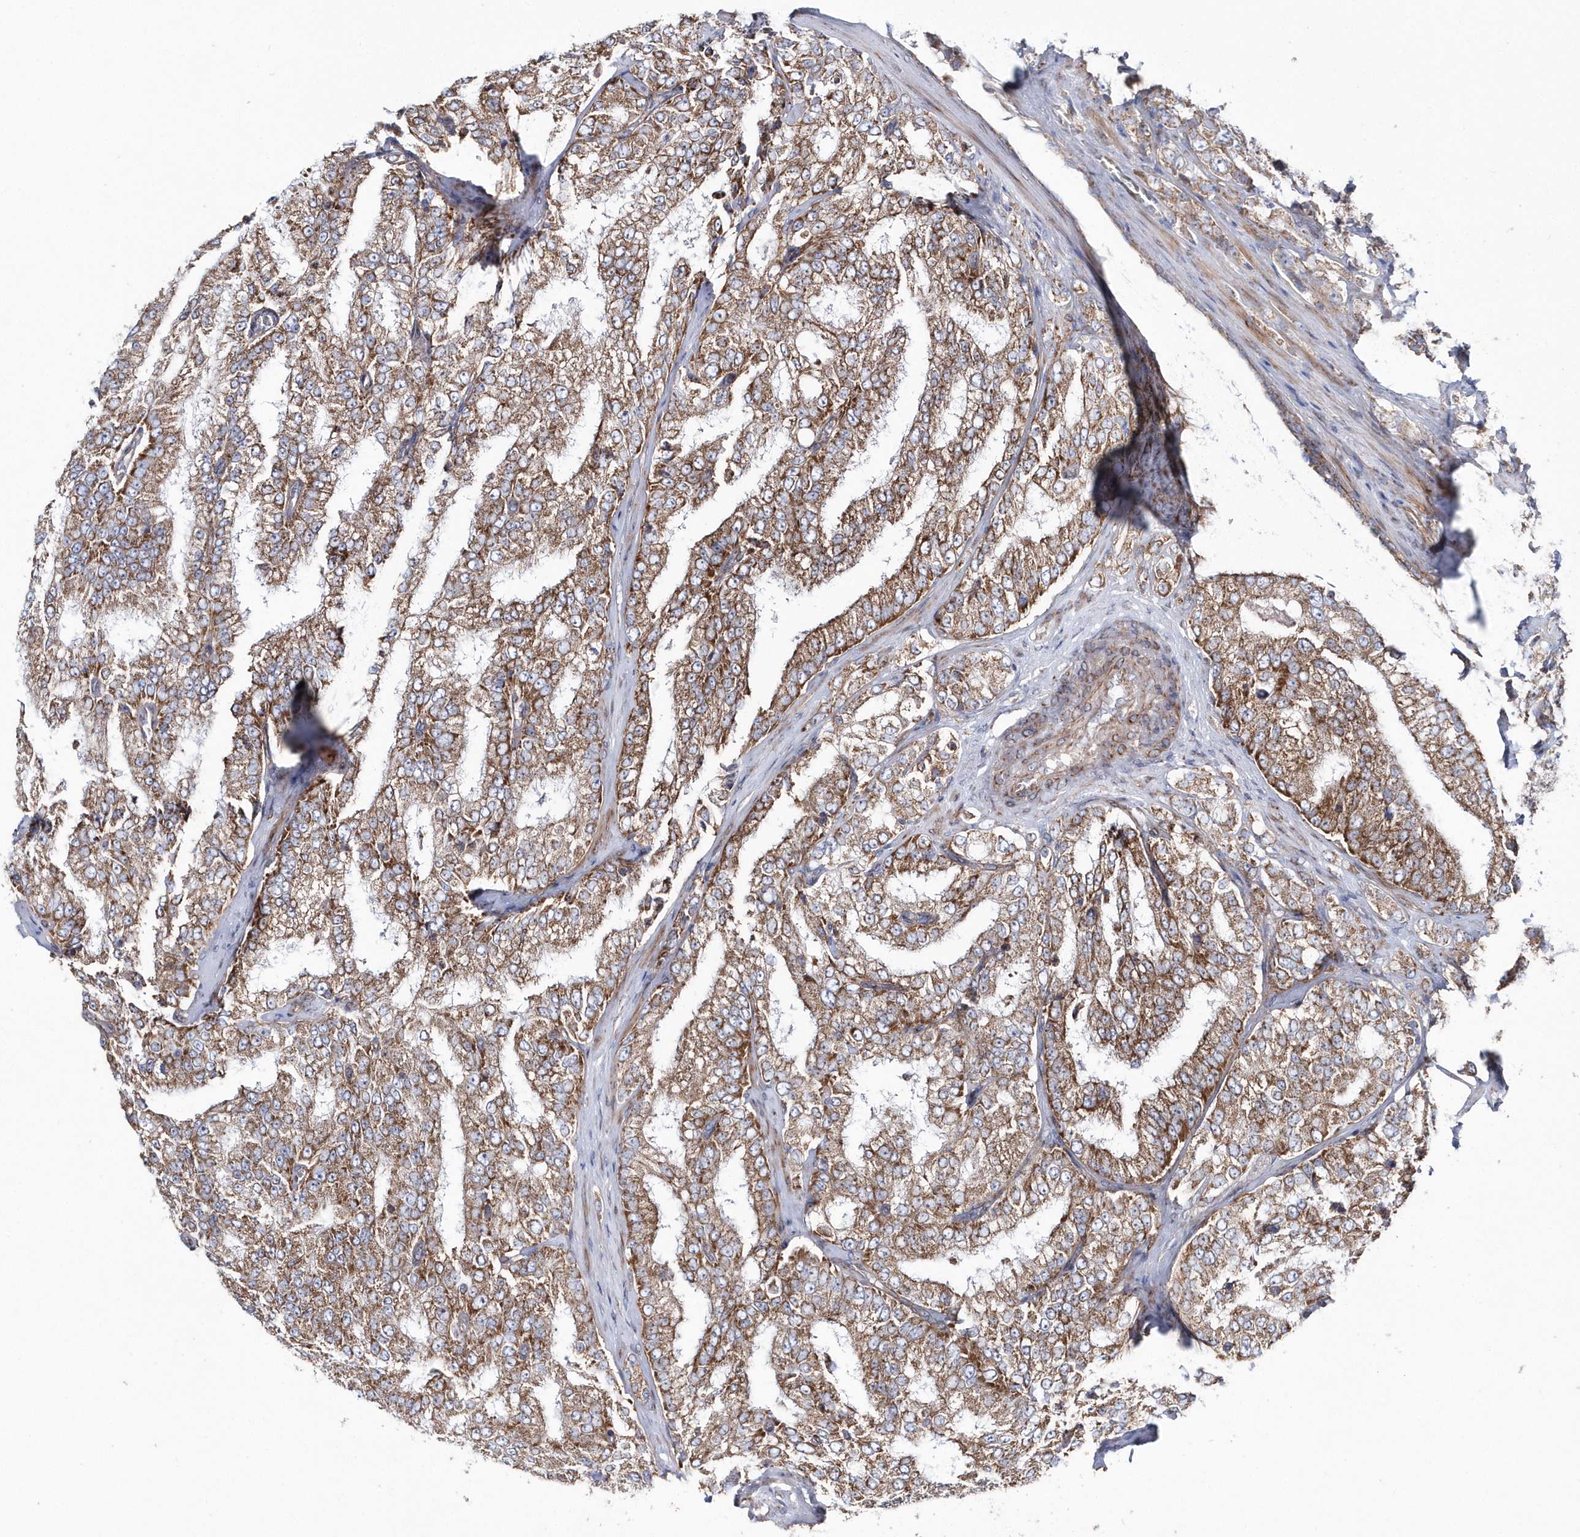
{"staining": {"intensity": "moderate", "quantity": ">75%", "location": "cytoplasmic/membranous"}, "tissue": "prostate cancer", "cell_type": "Tumor cells", "image_type": "cancer", "snomed": [{"axis": "morphology", "description": "Adenocarcinoma, High grade"}, {"axis": "topography", "description": "Prostate"}], "caption": "Moderate cytoplasmic/membranous expression for a protein is appreciated in approximately >75% of tumor cells of prostate adenocarcinoma (high-grade) using immunohistochemistry.", "gene": "OPA1", "patient": {"sex": "male", "age": 58}}